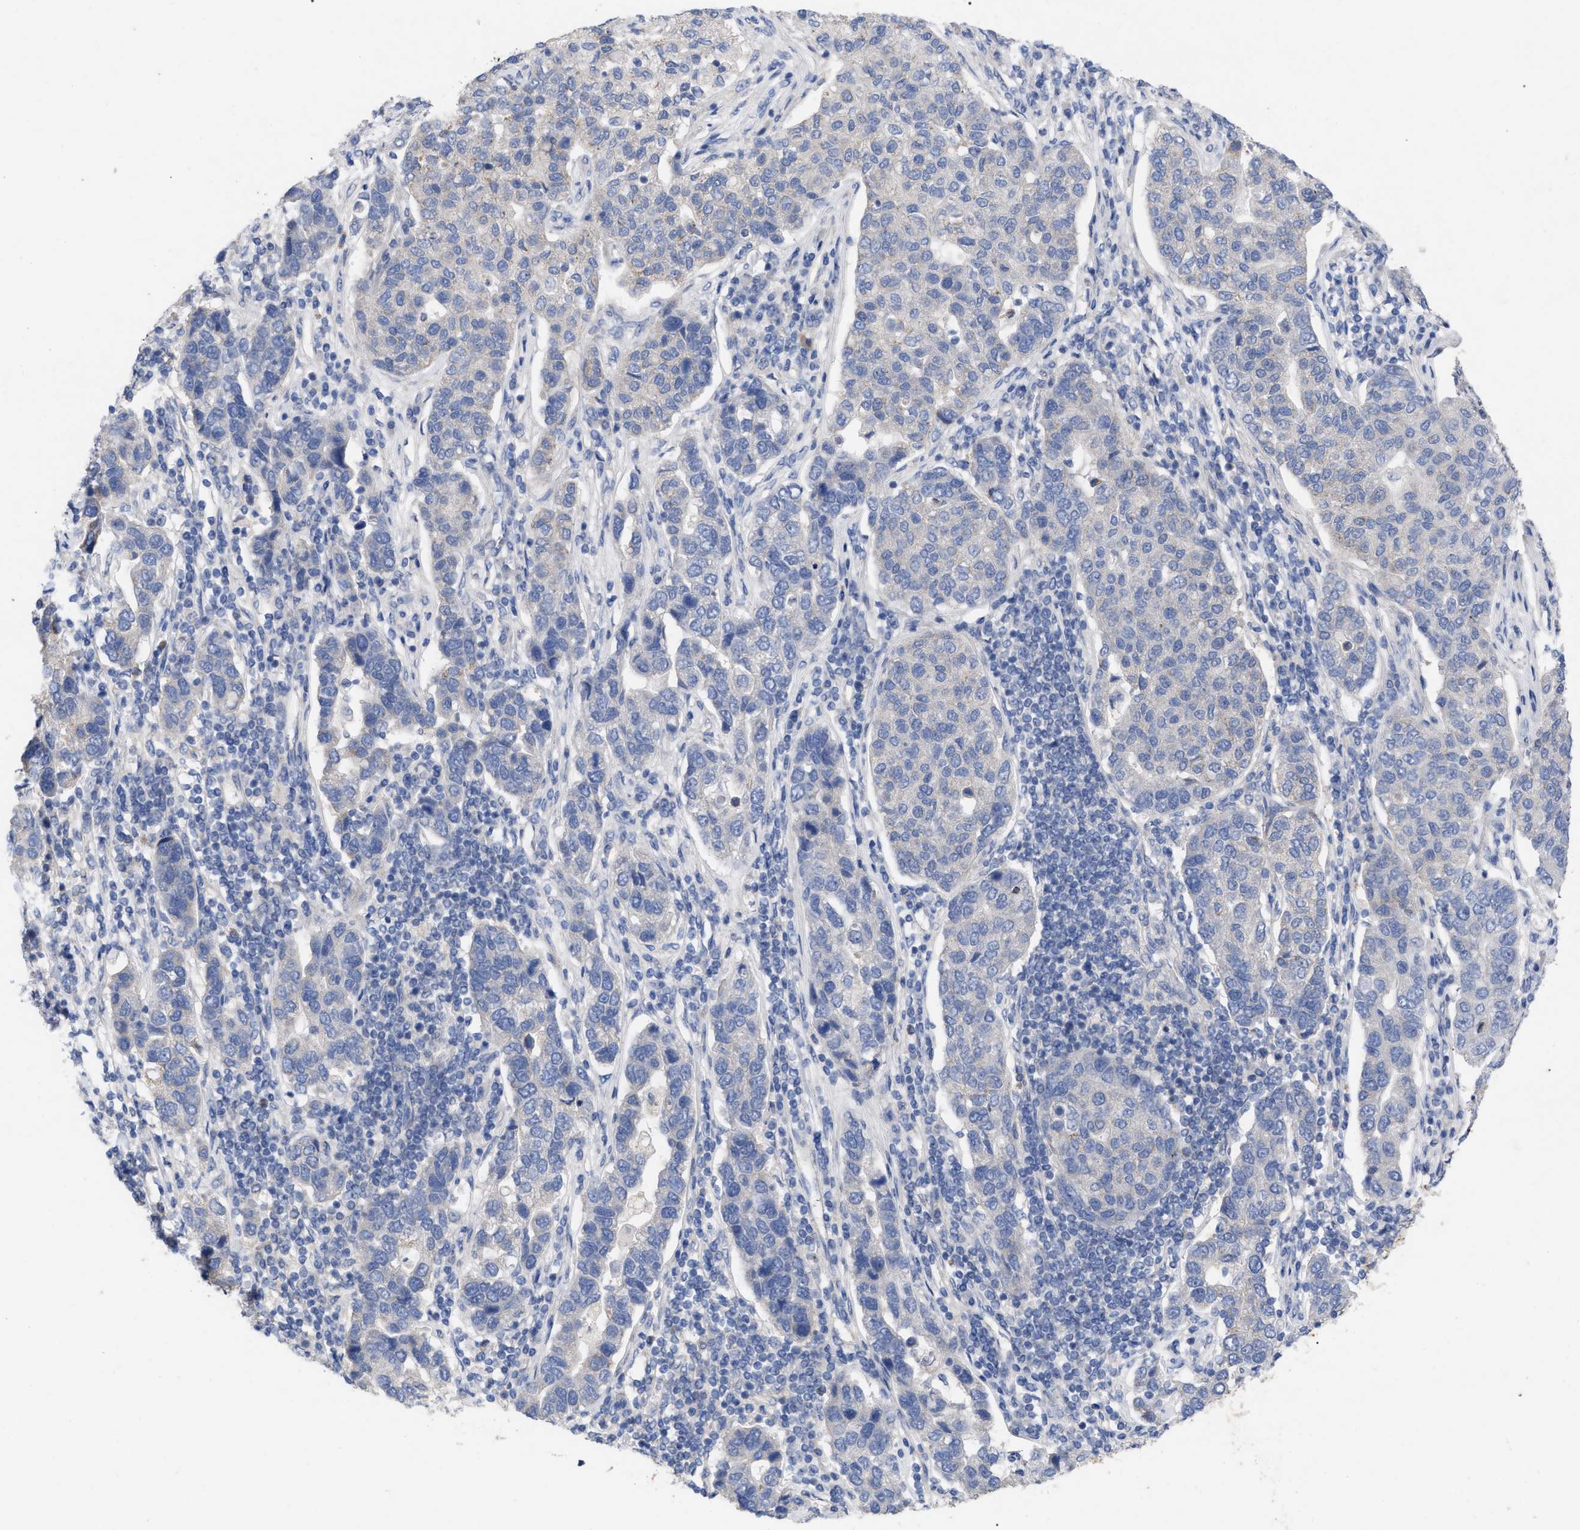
{"staining": {"intensity": "negative", "quantity": "none", "location": "none"}, "tissue": "pancreatic cancer", "cell_type": "Tumor cells", "image_type": "cancer", "snomed": [{"axis": "morphology", "description": "Adenocarcinoma, NOS"}, {"axis": "topography", "description": "Pancreas"}], "caption": "Tumor cells show no significant protein staining in pancreatic adenocarcinoma. (DAB (3,3'-diaminobenzidine) immunohistochemistry (IHC), high magnification).", "gene": "VIP", "patient": {"sex": "female", "age": 61}}